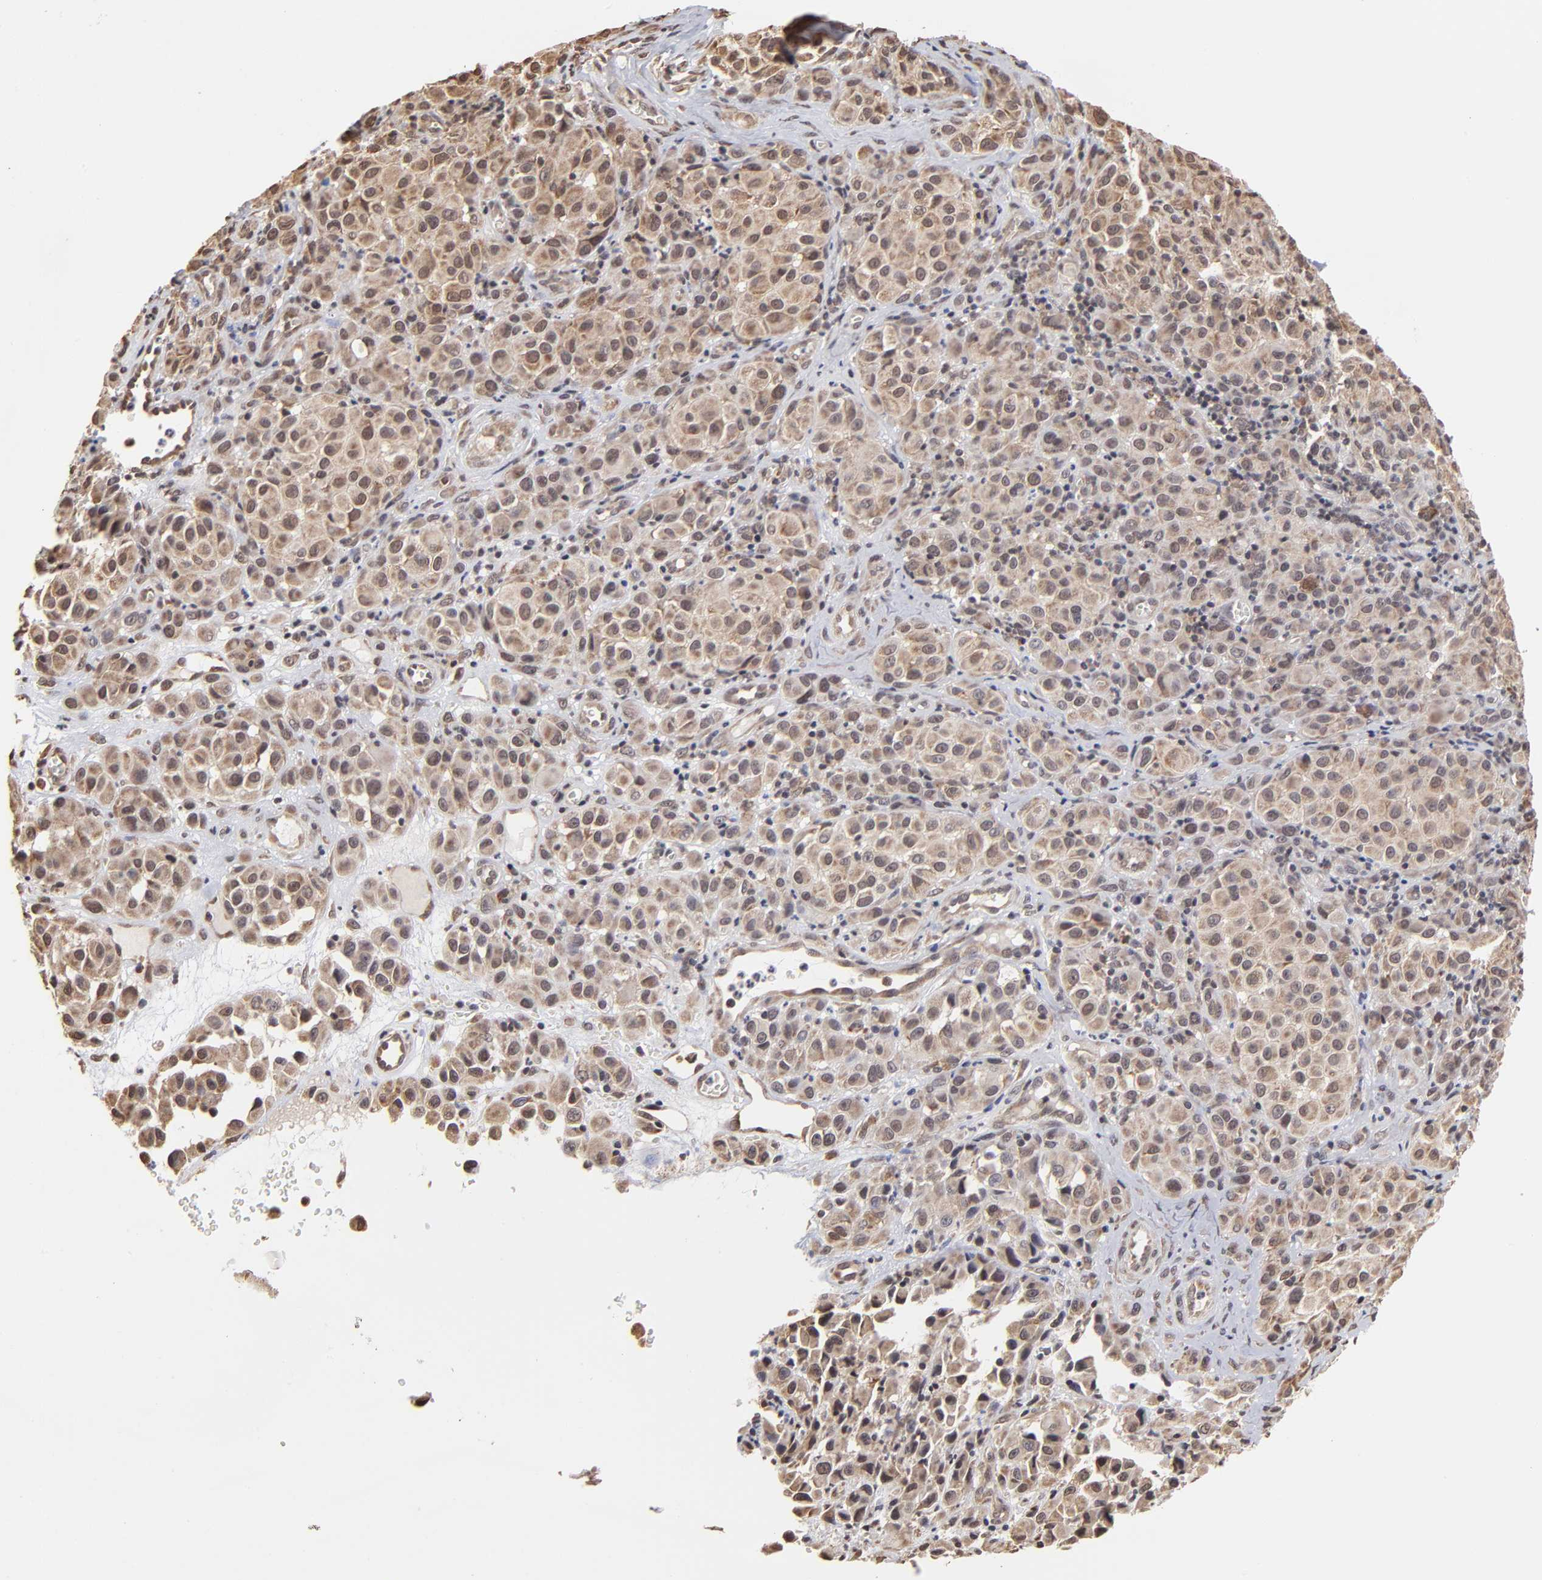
{"staining": {"intensity": "weak", "quantity": "25%-75%", "location": "cytoplasmic/membranous,nuclear"}, "tissue": "melanoma", "cell_type": "Tumor cells", "image_type": "cancer", "snomed": [{"axis": "morphology", "description": "Malignant melanoma, NOS"}, {"axis": "topography", "description": "Skin"}], "caption": "This is a histology image of IHC staining of melanoma, which shows weak positivity in the cytoplasmic/membranous and nuclear of tumor cells.", "gene": "BRPF1", "patient": {"sex": "female", "age": 21}}